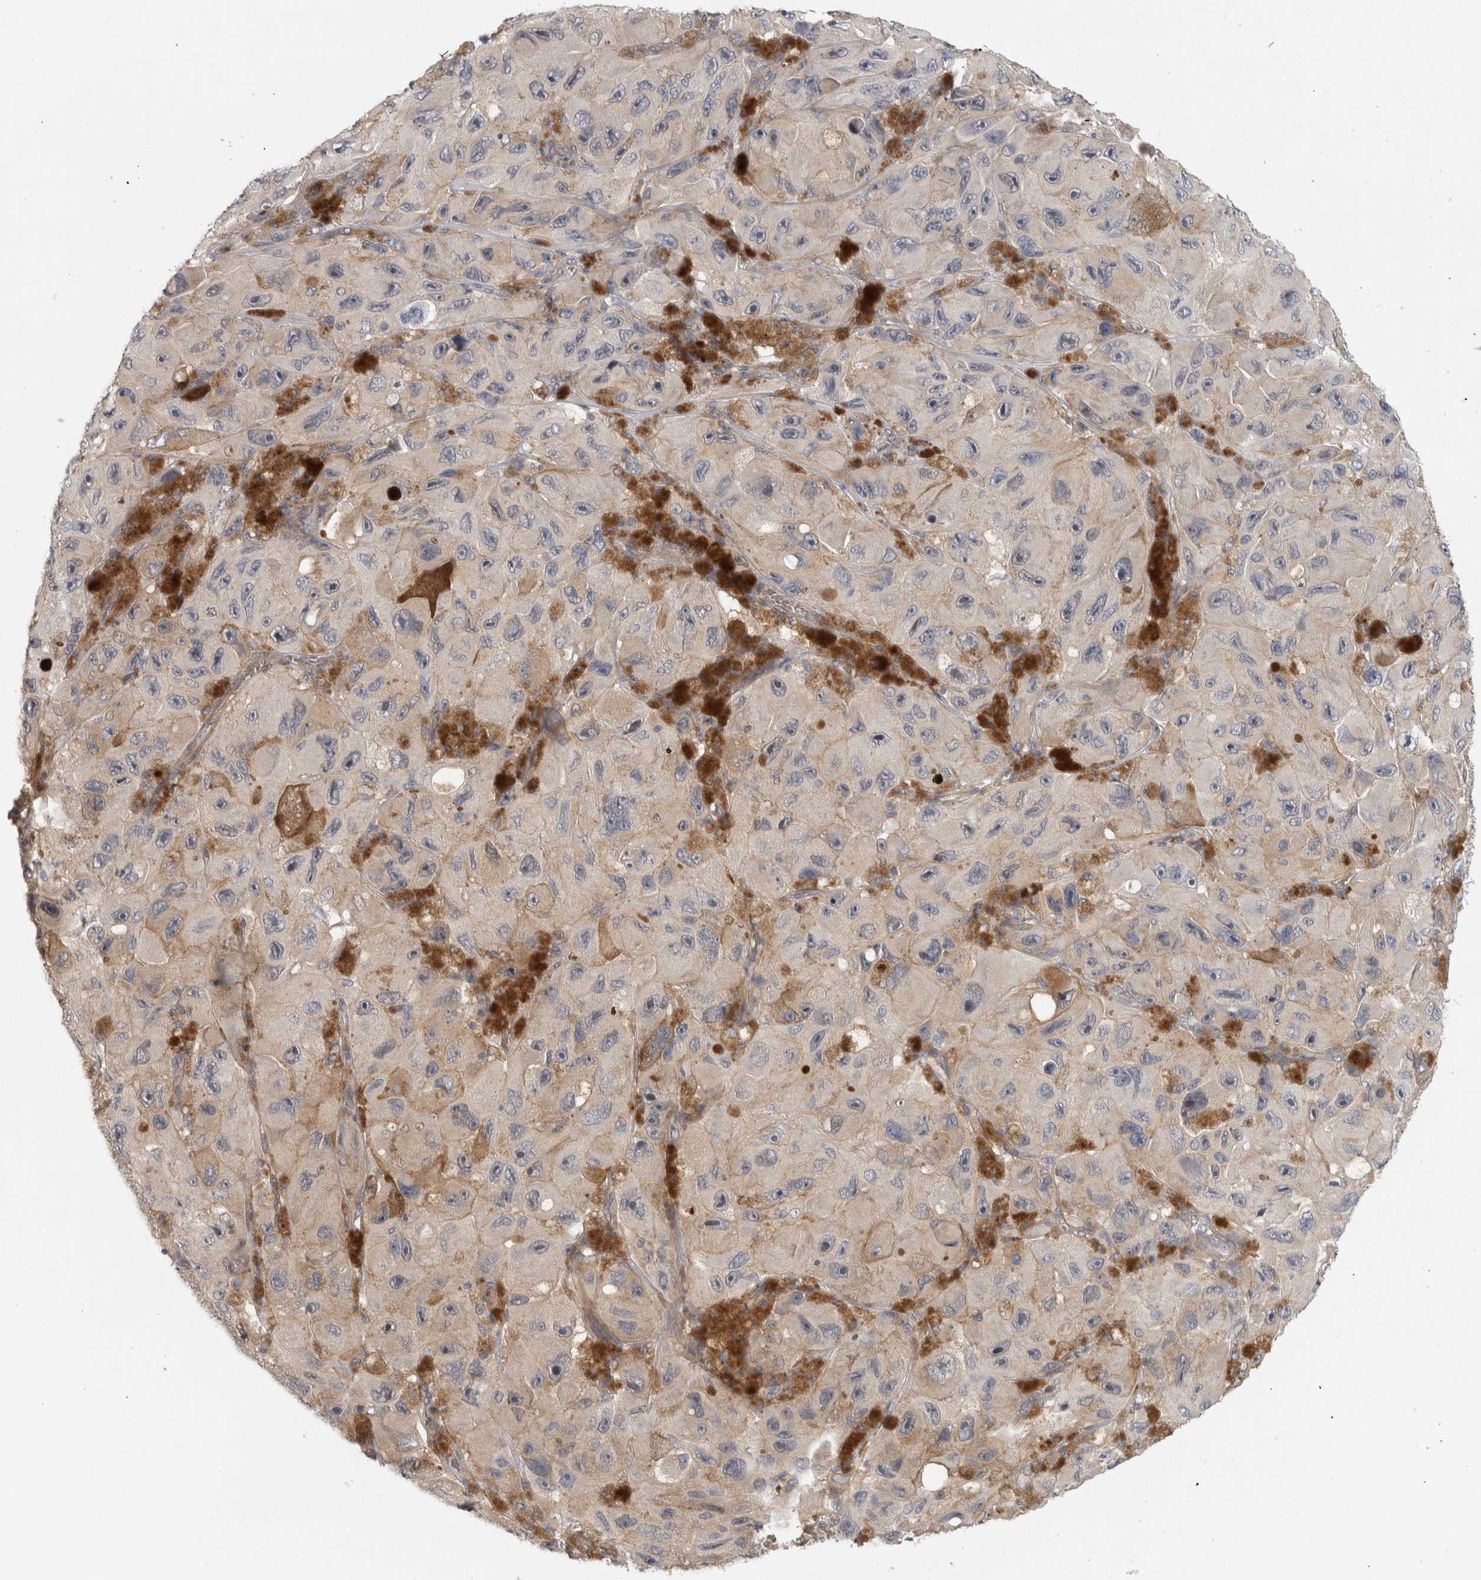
{"staining": {"intensity": "weak", "quantity": "<25%", "location": "cytoplasmic/membranous"}, "tissue": "melanoma", "cell_type": "Tumor cells", "image_type": "cancer", "snomed": [{"axis": "morphology", "description": "Malignant melanoma, NOS"}, {"axis": "topography", "description": "Skin"}], "caption": "High magnification brightfield microscopy of melanoma stained with DAB (brown) and counterstained with hematoxylin (blue): tumor cells show no significant positivity. (Brightfield microscopy of DAB (3,3'-diaminobenzidine) IHC at high magnification).", "gene": "ZNF804B", "patient": {"sex": "female", "age": 73}}